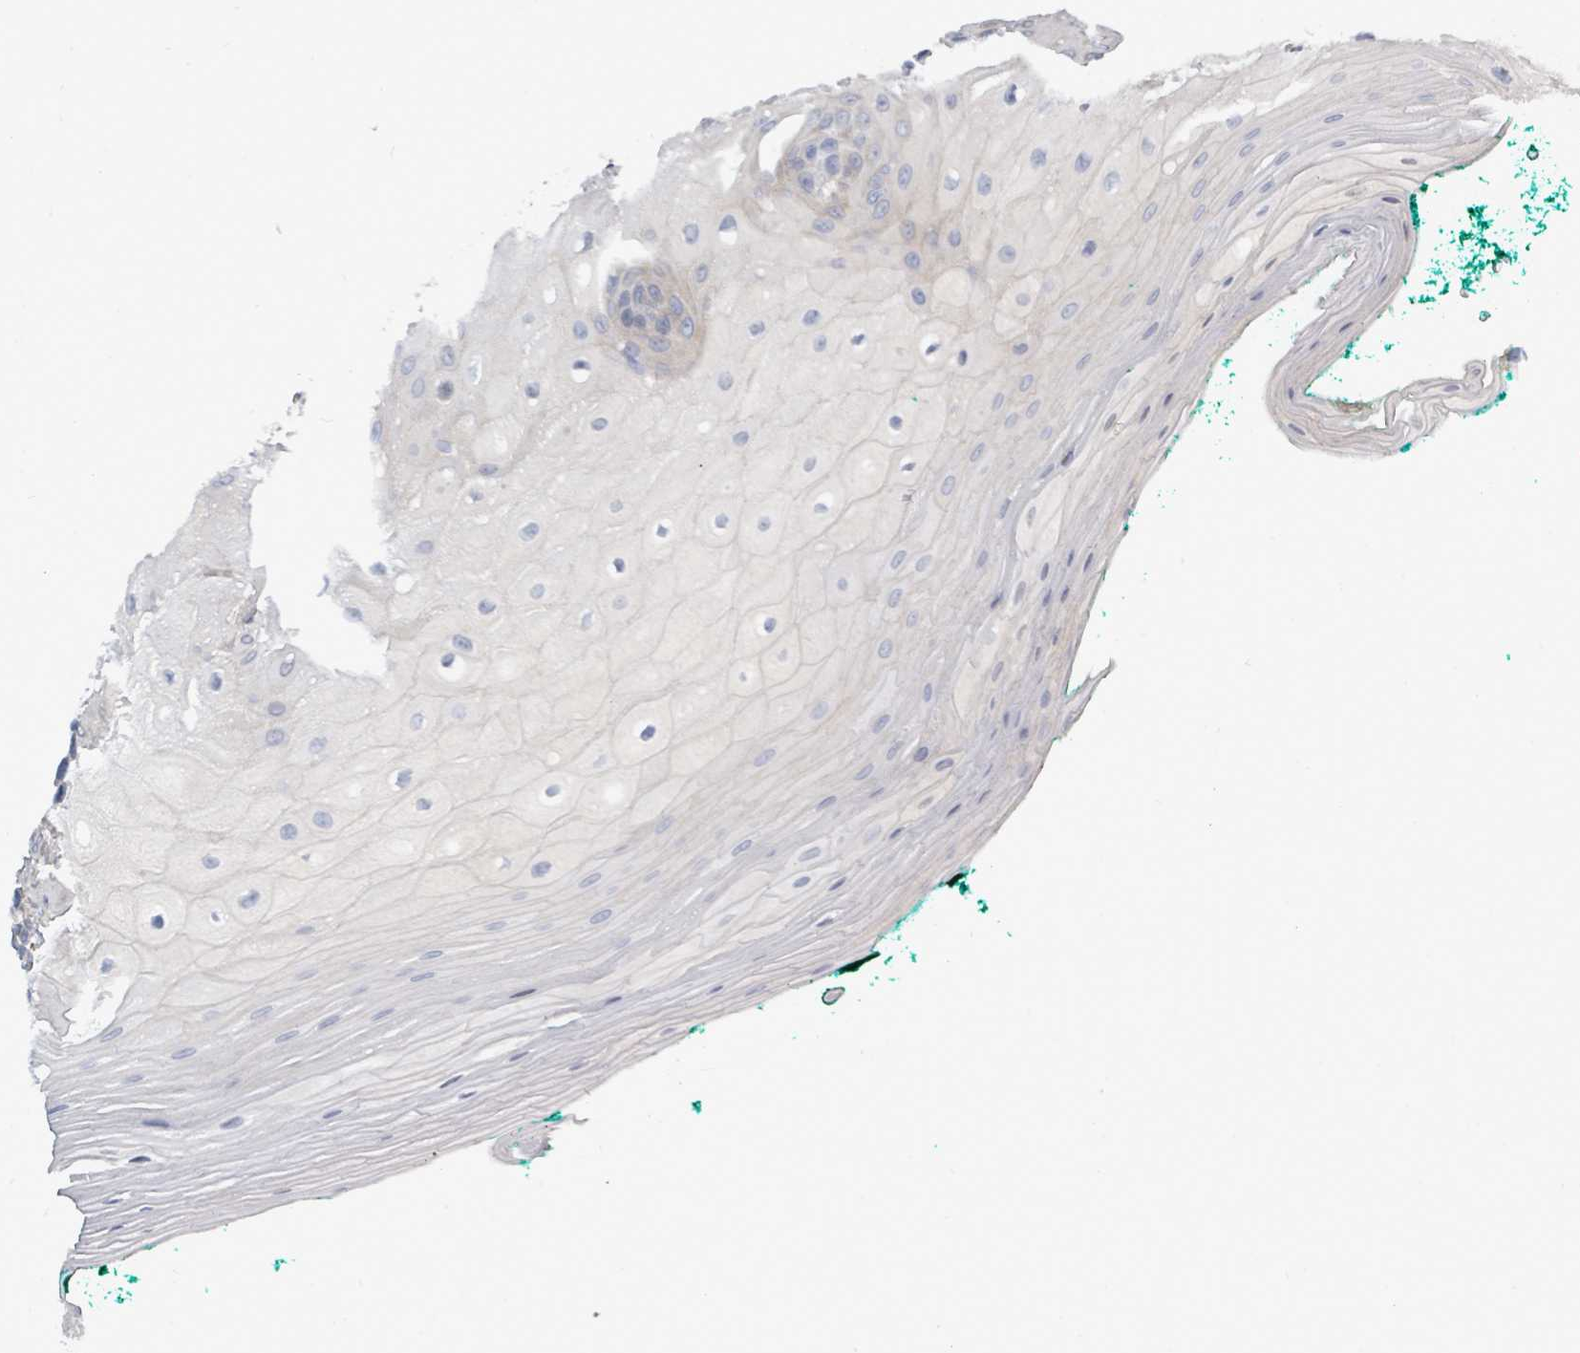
{"staining": {"intensity": "moderate", "quantity": "<25%", "location": "cytoplasmic/membranous"}, "tissue": "oral mucosa", "cell_type": "Squamous epithelial cells", "image_type": "normal", "snomed": [{"axis": "morphology", "description": "Normal tissue, NOS"}, {"axis": "morphology", "description": "Squamous cell carcinoma, NOS"}, {"axis": "topography", "description": "Oral tissue"}, {"axis": "topography", "description": "Tounge, NOS"}, {"axis": "topography", "description": "Head-Neck"}], "caption": "Oral mucosa was stained to show a protein in brown. There is low levels of moderate cytoplasmic/membranous expression in approximately <25% of squamous epithelial cells. (Brightfield microscopy of DAB IHC at high magnification).", "gene": "DMRTC1B", "patient": {"sex": "male", "age": 79}}